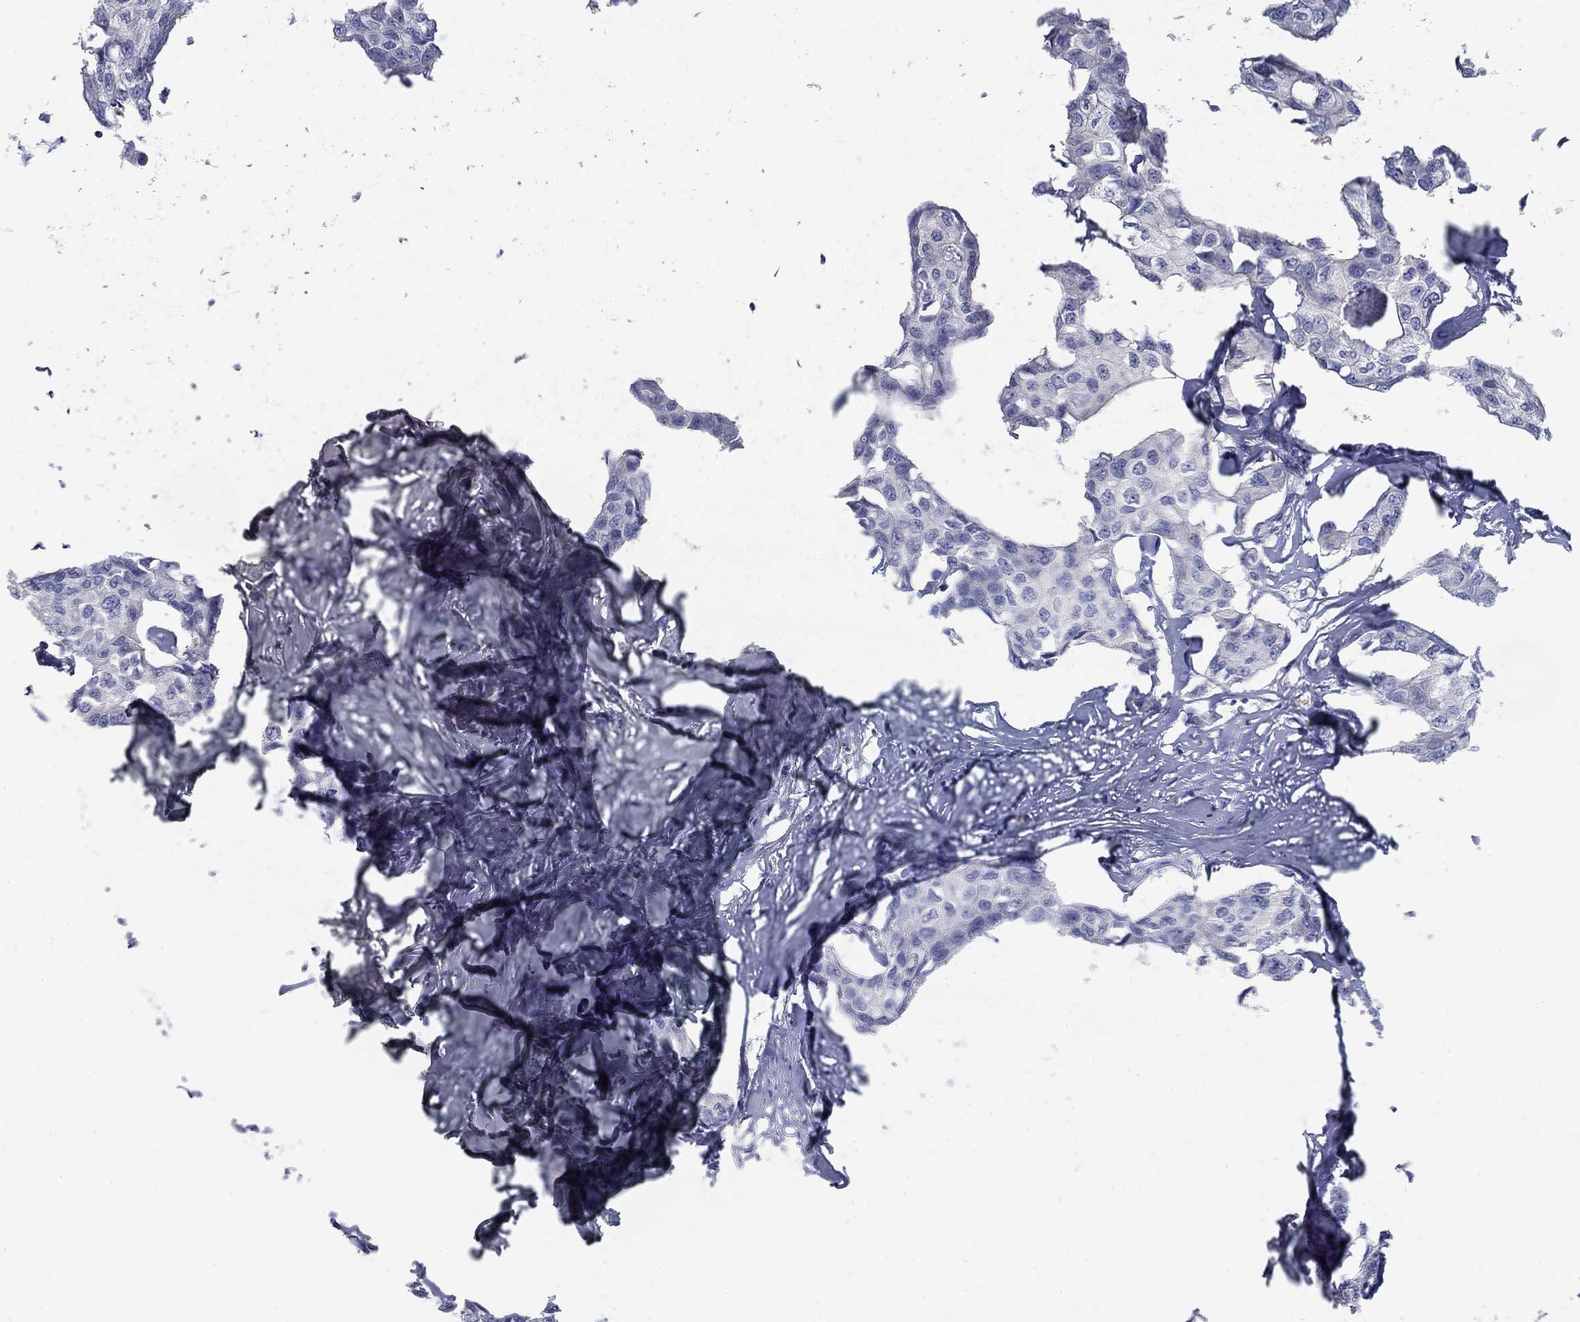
{"staining": {"intensity": "negative", "quantity": "none", "location": "none"}, "tissue": "breast cancer", "cell_type": "Tumor cells", "image_type": "cancer", "snomed": [{"axis": "morphology", "description": "Duct carcinoma"}, {"axis": "topography", "description": "Breast"}], "caption": "Tumor cells are negative for brown protein staining in invasive ductal carcinoma (breast).", "gene": "APOC3", "patient": {"sex": "female", "age": 80}}